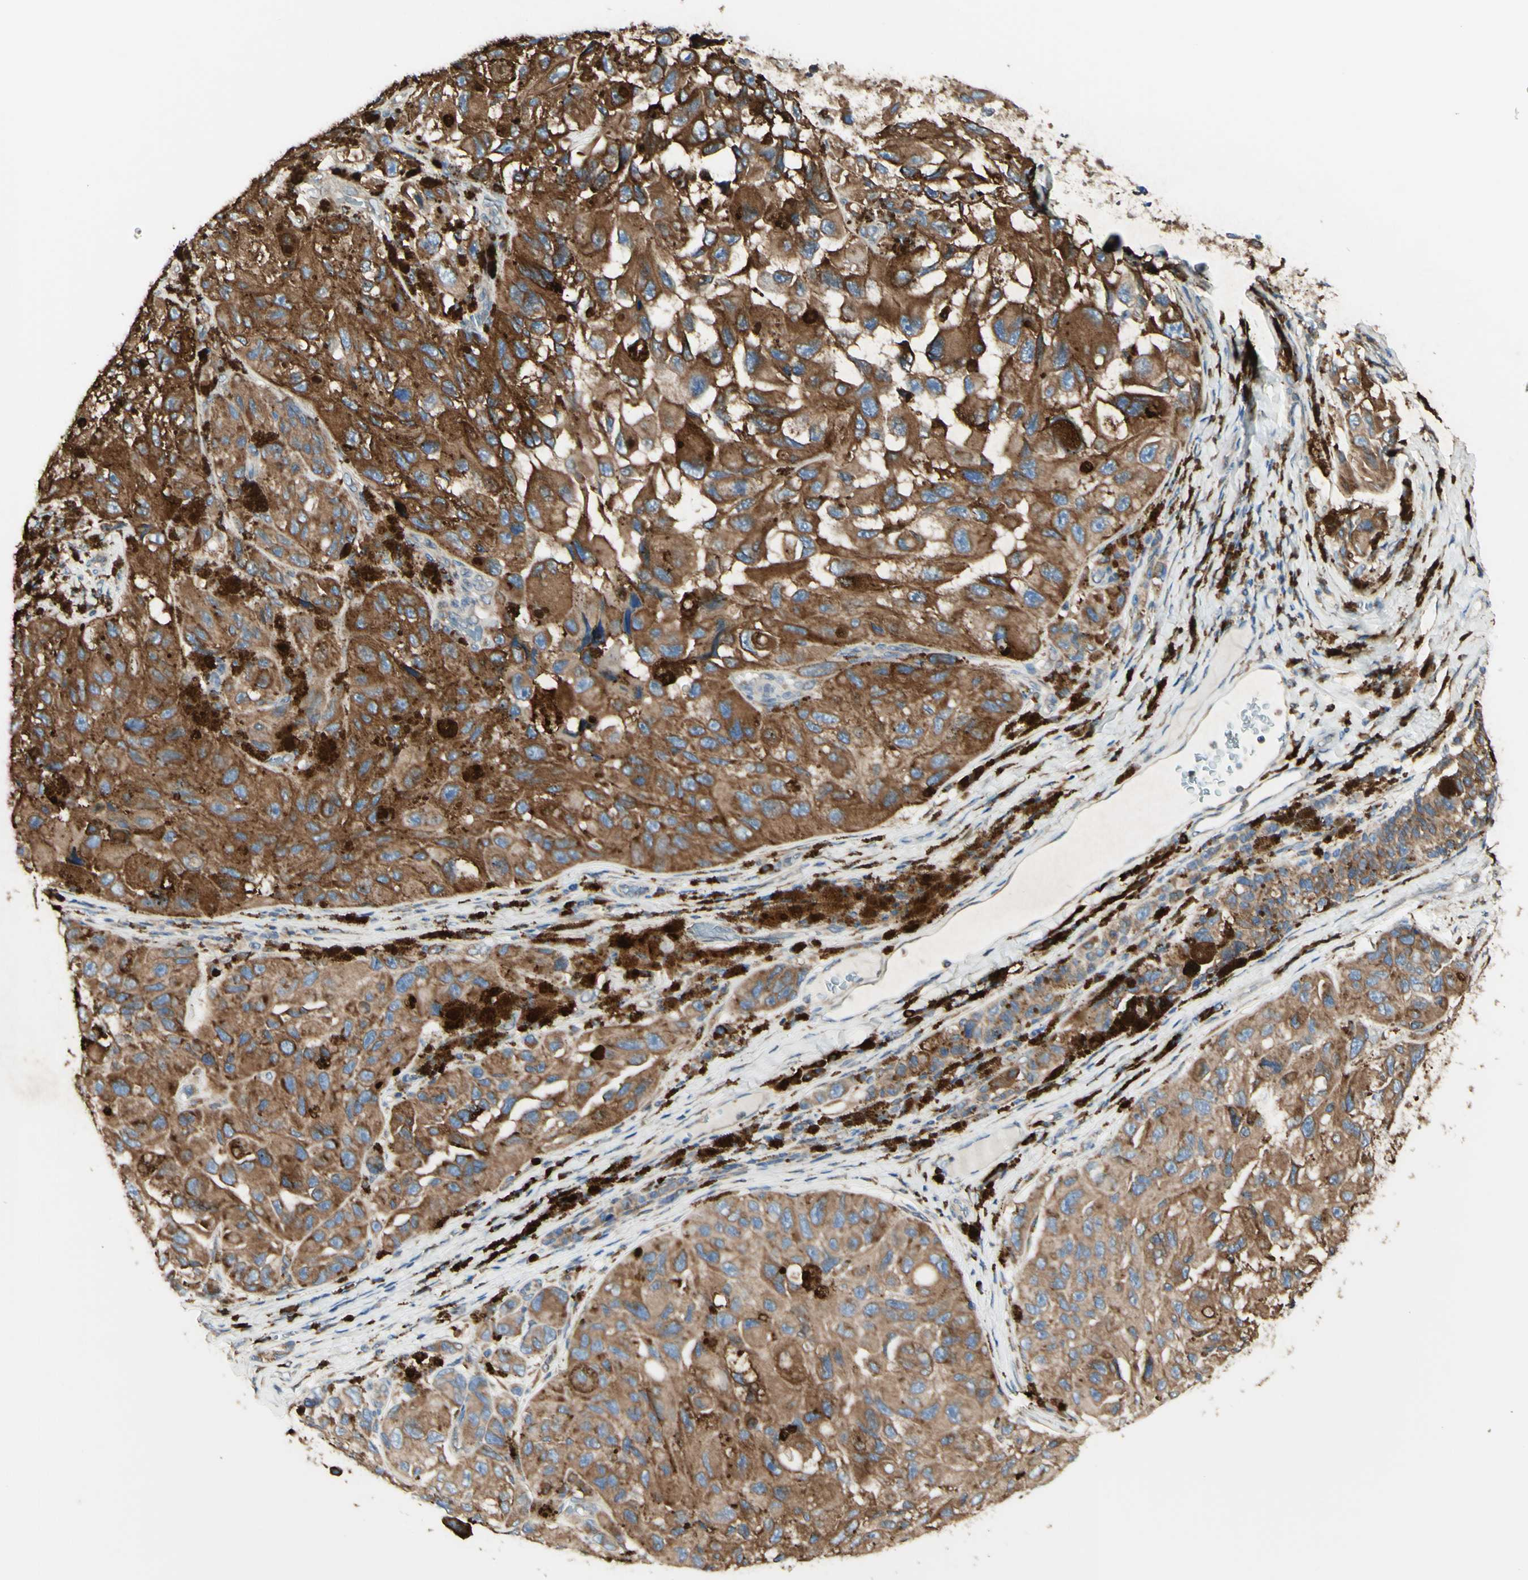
{"staining": {"intensity": "moderate", "quantity": ">75%", "location": "cytoplasmic/membranous"}, "tissue": "melanoma", "cell_type": "Tumor cells", "image_type": "cancer", "snomed": [{"axis": "morphology", "description": "Malignant melanoma, NOS"}, {"axis": "topography", "description": "Skin"}], "caption": "This photomicrograph reveals immunohistochemistry staining of human malignant melanoma, with medium moderate cytoplasmic/membranous staining in about >75% of tumor cells.", "gene": "DNAJB11", "patient": {"sex": "female", "age": 73}}